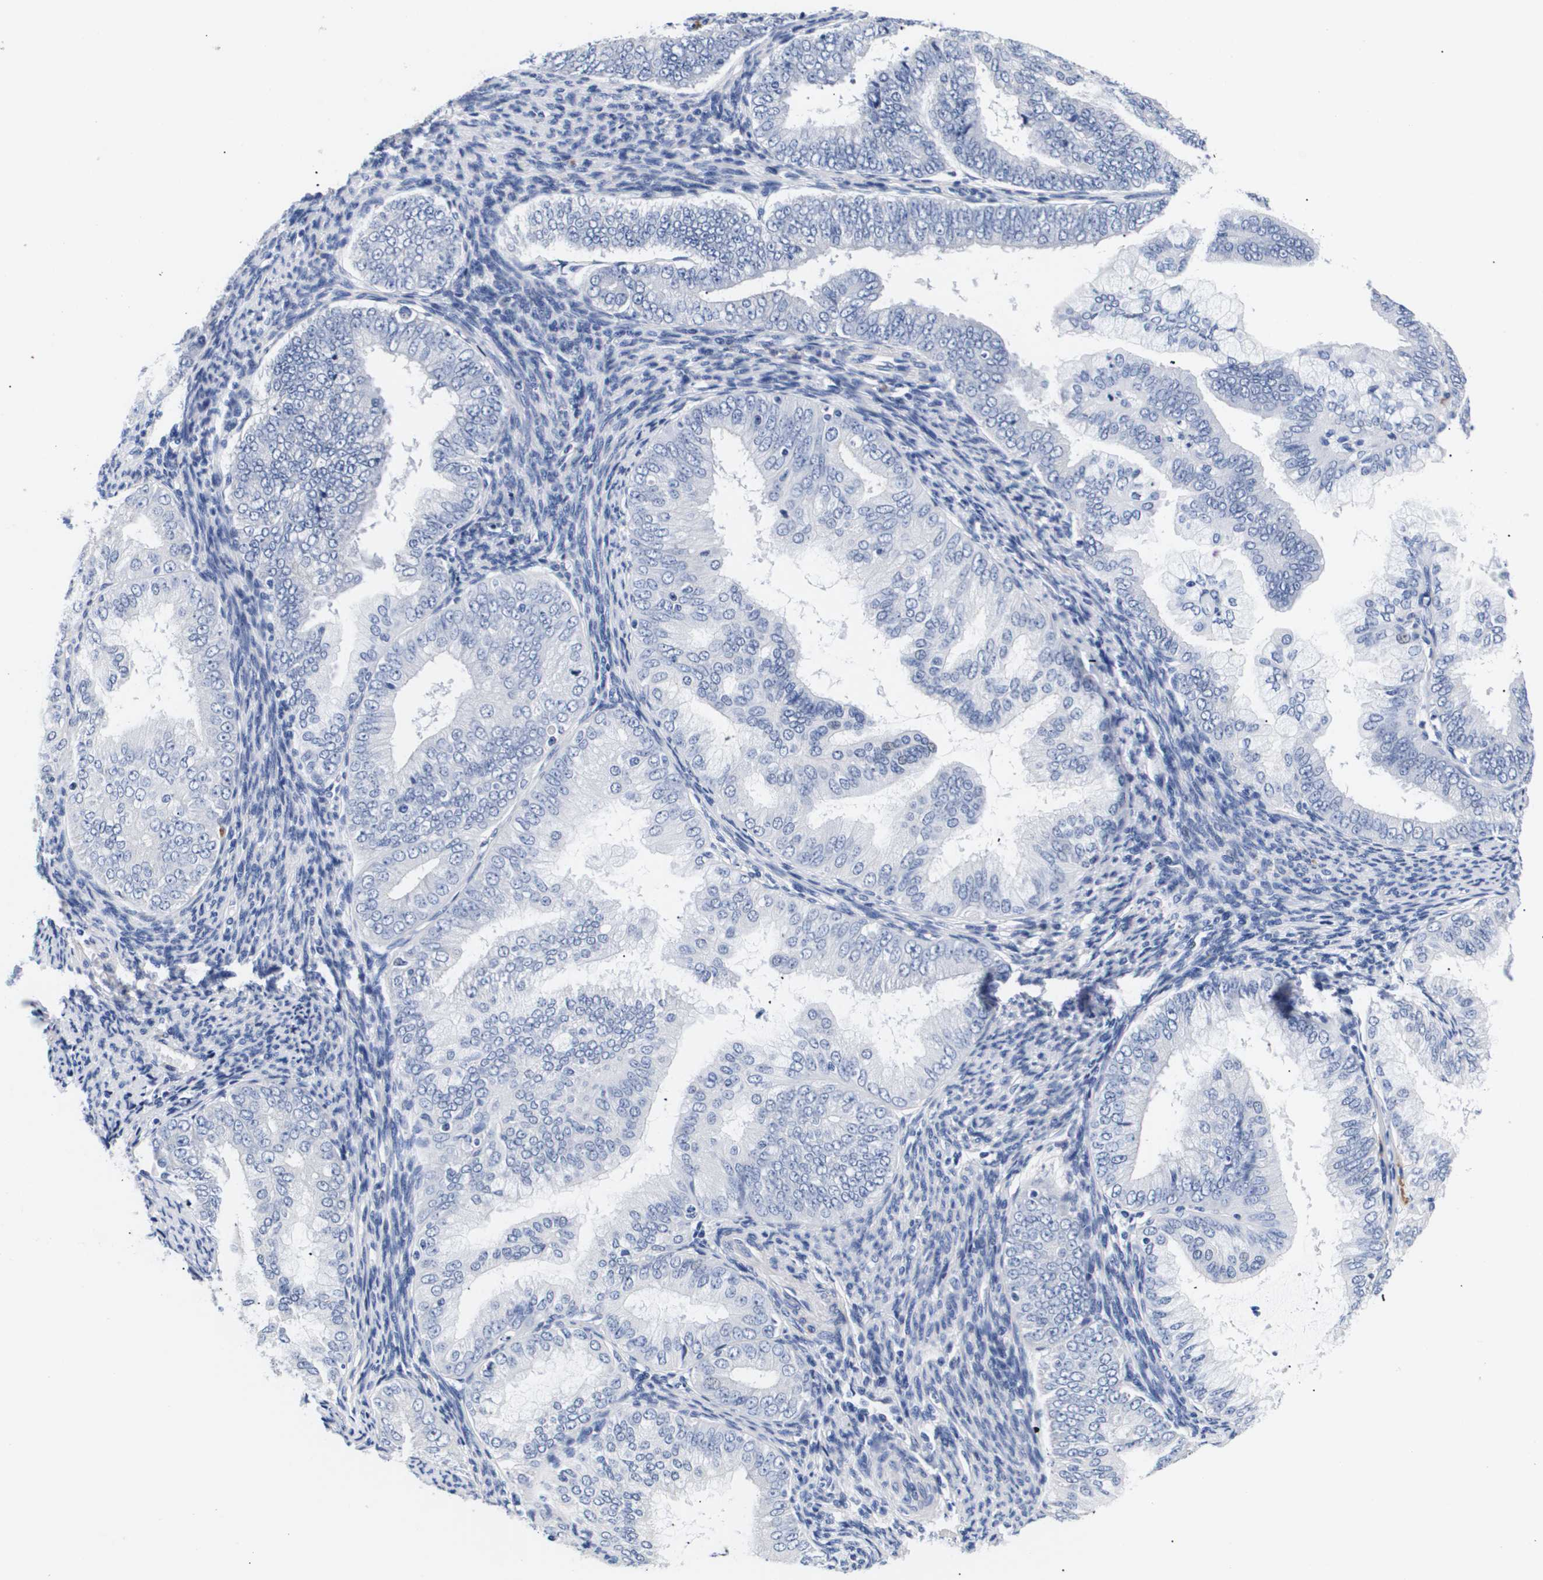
{"staining": {"intensity": "negative", "quantity": "none", "location": "none"}, "tissue": "endometrial cancer", "cell_type": "Tumor cells", "image_type": "cancer", "snomed": [{"axis": "morphology", "description": "Adenocarcinoma, NOS"}, {"axis": "topography", "description": "Endometrium"}], "caption": "Micrograph shows no protein expression in tumor cells of endometrial adenocarcinoma tissue.", "gene": "ATP6V0A4", "patient": {"sex": "female", "age": 63}}